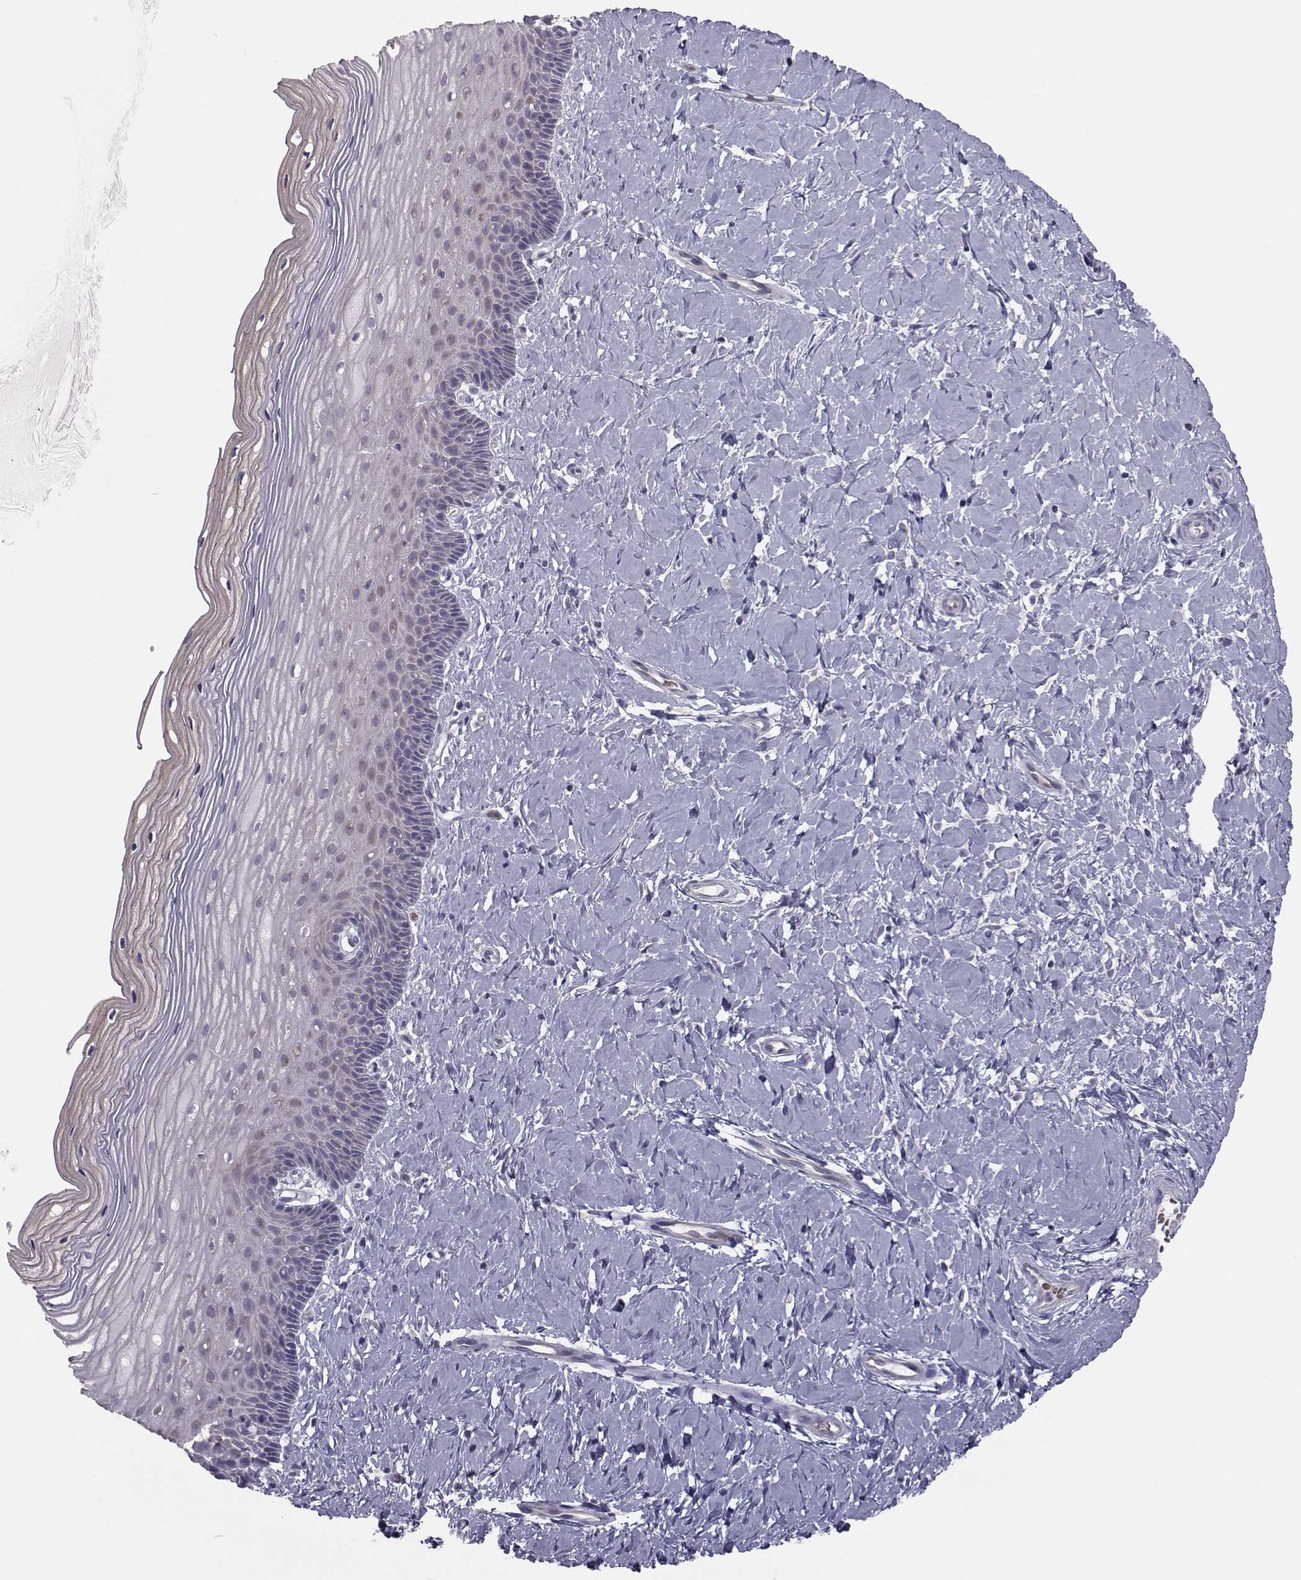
{"staining": {"intensity": "negative", "quantity": "none", "location": "none"}, "tissue": "cervix", "cell_type": "Glandular cells", "image_type": "normal", "snomed": [{"axis": "morphology", "description": "Normal tissue, NOS"}, {"axis": "topography", "description": "Cervix"}], "caption": "Immunohistochemistry (IHC) image of benign cervix stained for a protein (brown), which demonstrates no staining in glandular cells.", "gene": "GARIN3", "patient": {"sex": "female", "age": 37}}